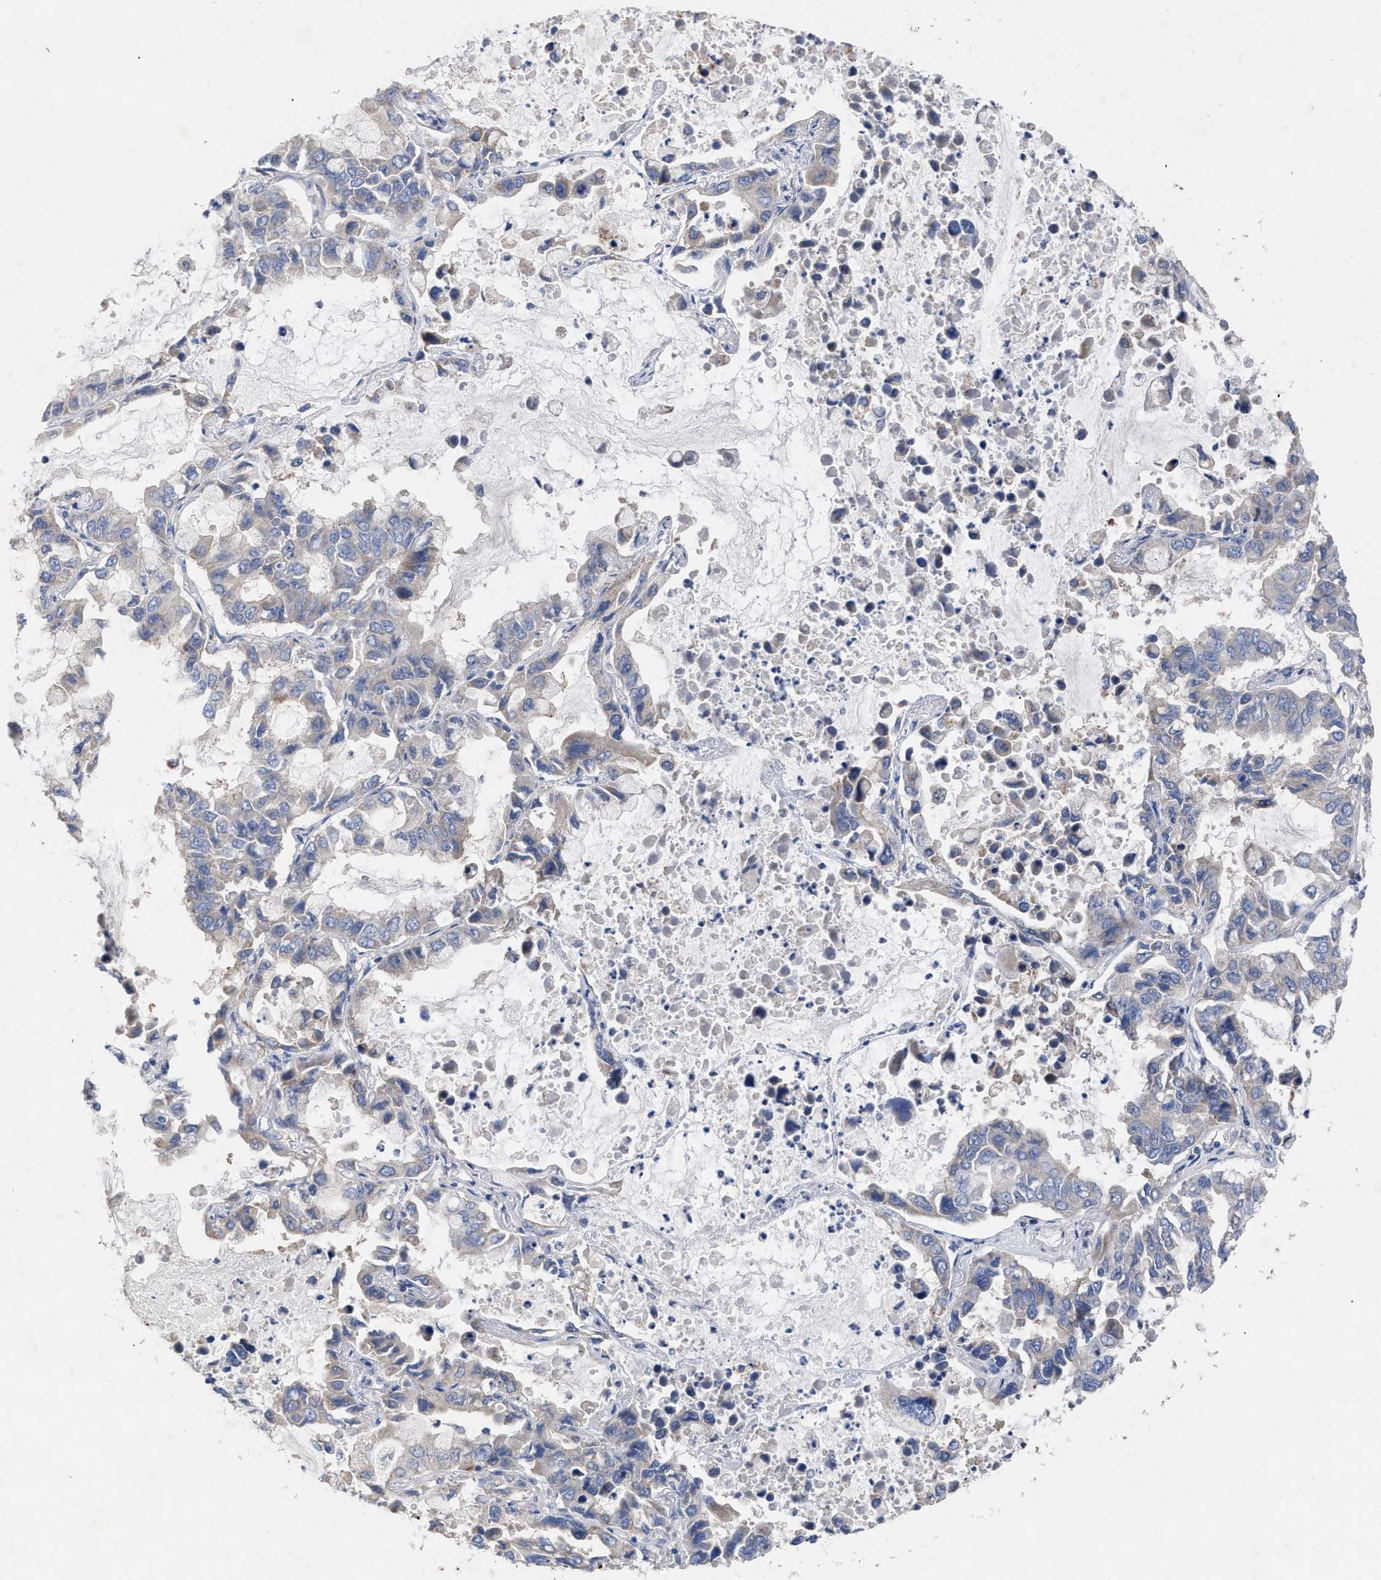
{"staining": {"intensity": "negative", "quantity": "none", "location": "none"}, "tissue": "lung cancer", "cell_type": "Tumor cells", "image_type": "cancer", "snomed": [{"axis": "morphology", "description": "Adenocarcinoma, NOS"}, {"axis": "topography", "description": "Lung"}], "caption": "An immunohistochemistry photomicrograph of lung cancer is shown. There is no staining in tumor cells of lung cancer.", "gene": "VIP", "patient": {"sex": "male", "age": 64}}